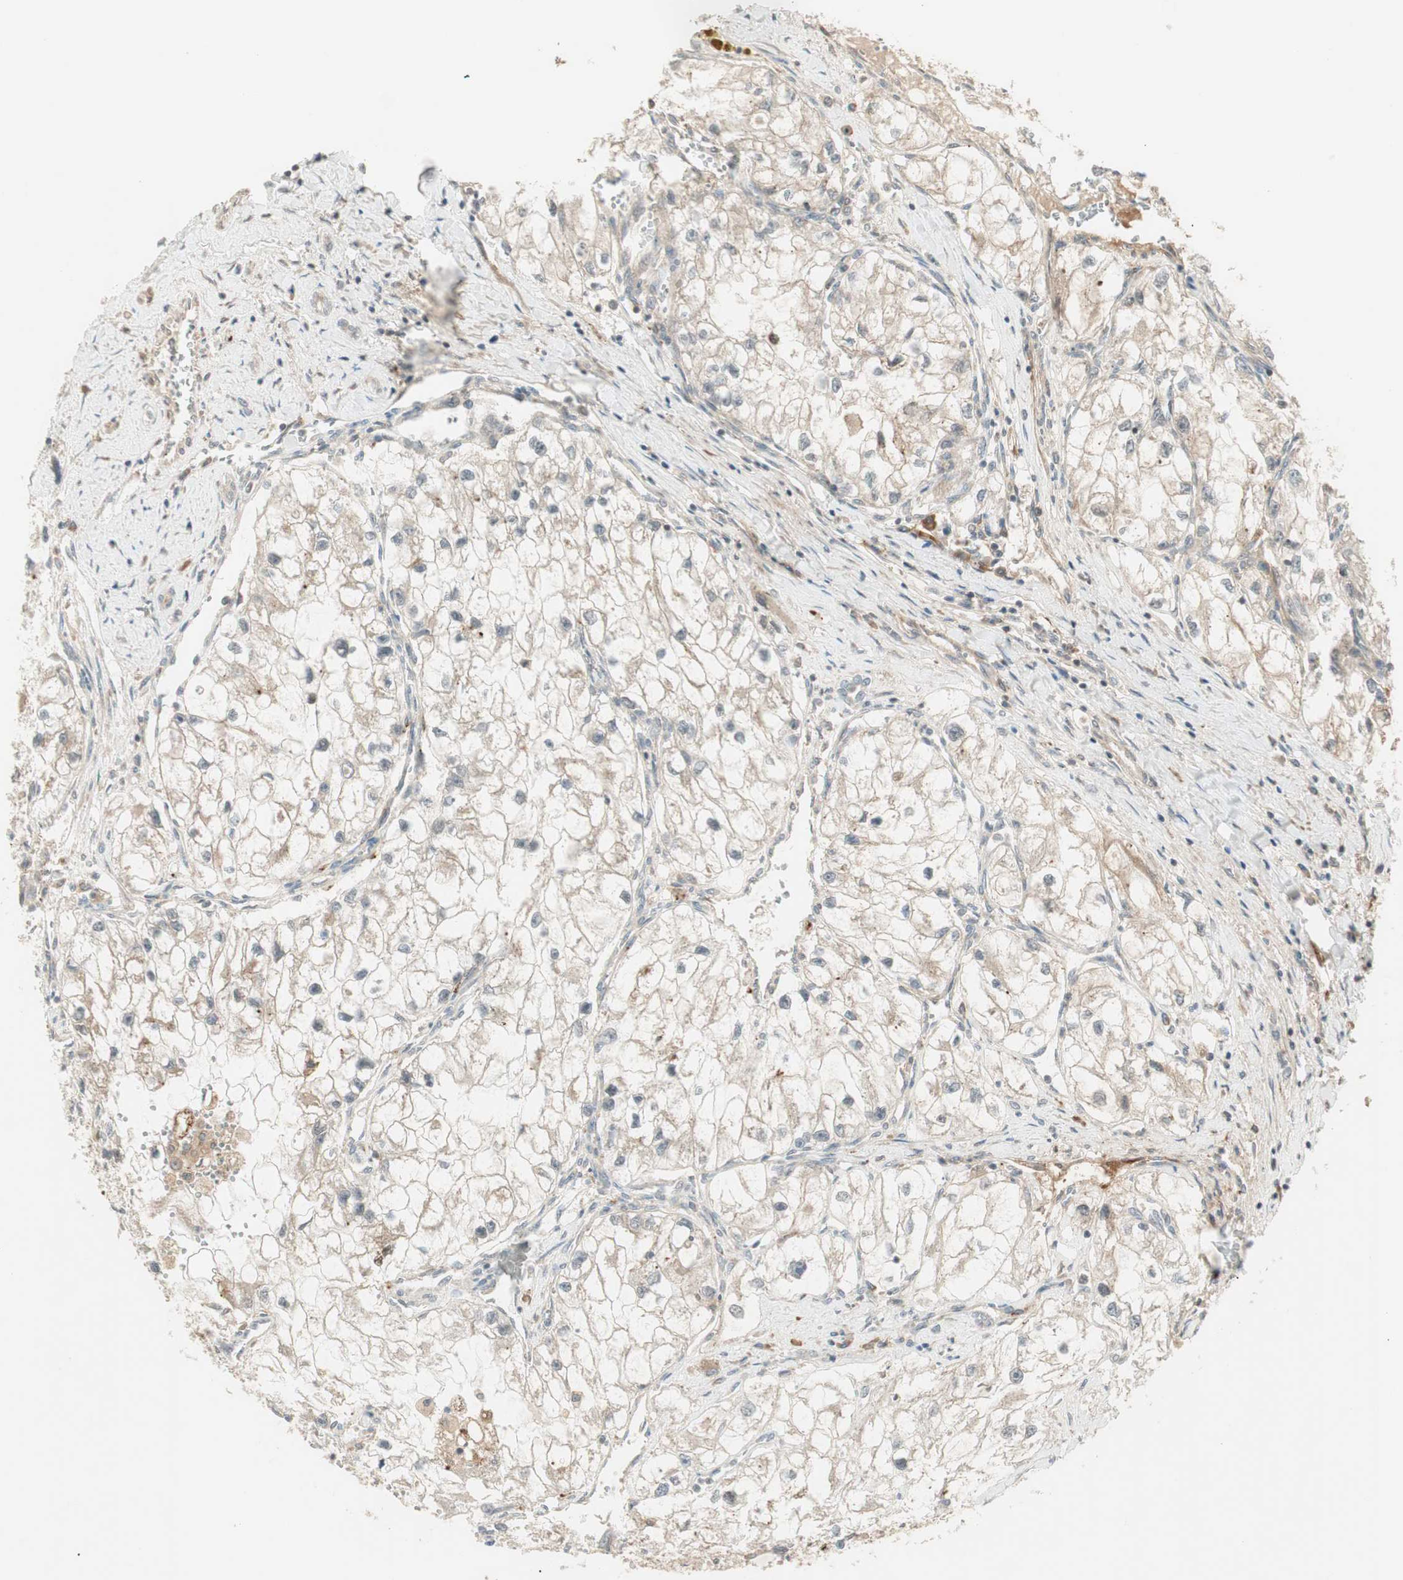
{"staining": {"intensity": "negative", "quantity": "none", "location": "none"}, "tissue": "renal cancer", "cell_type": "Tumor cells", "image_type": "cancer", "snomed": [{"axis": "morphology", "description": "Adenocarcinoma, NOS"}, {"axis": "topography", "description": "Kidney"}], "caption": "Micrograph shows no significant protein positivity in tumor cells of renal cancer (adenocarcinoma).", "gene": "SFRP1", "patient": {"sex": "female", "age": 70}}